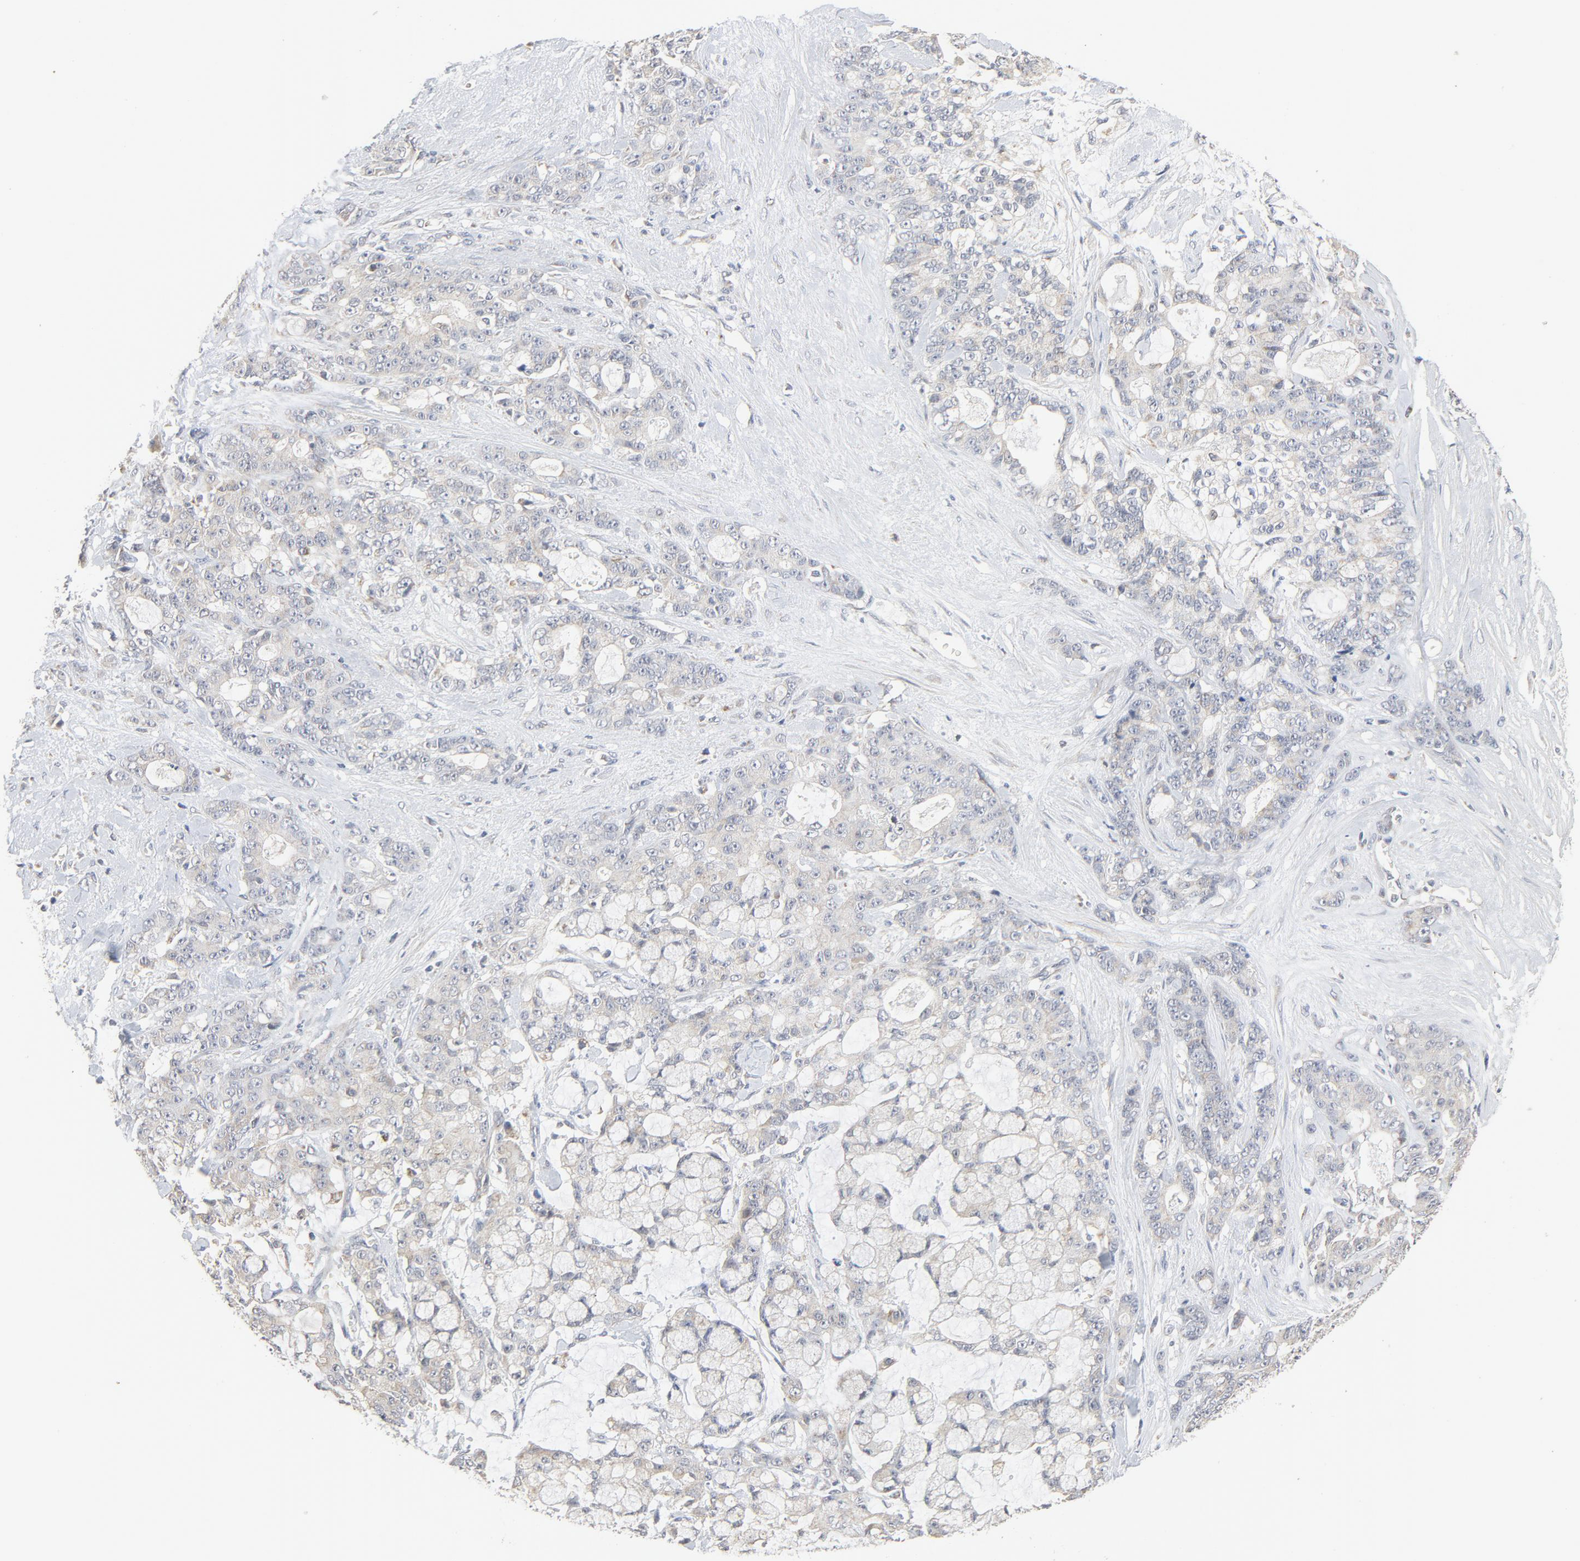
{"staining": {"intensity": "weak", "quantity": "25%-75%", "location": "nuclear"}, "tissue": "pancreatic cancer", "cell_type": "Tumor cells", "image_type": "cancer", "snomed": [{"axis": "morphology", "description": "Adenocarcinoma, NOS"}, {"axis": "topography", "description": "Pancreas"}], "caption": "Pancreatic cancer stained with immunohistochemistry (IHC) displays weak nuclear expression in approximately 25%-75% of tumor cells.", "gene": "C14orf119", "patient": {"sex": "female", "age": 73}}